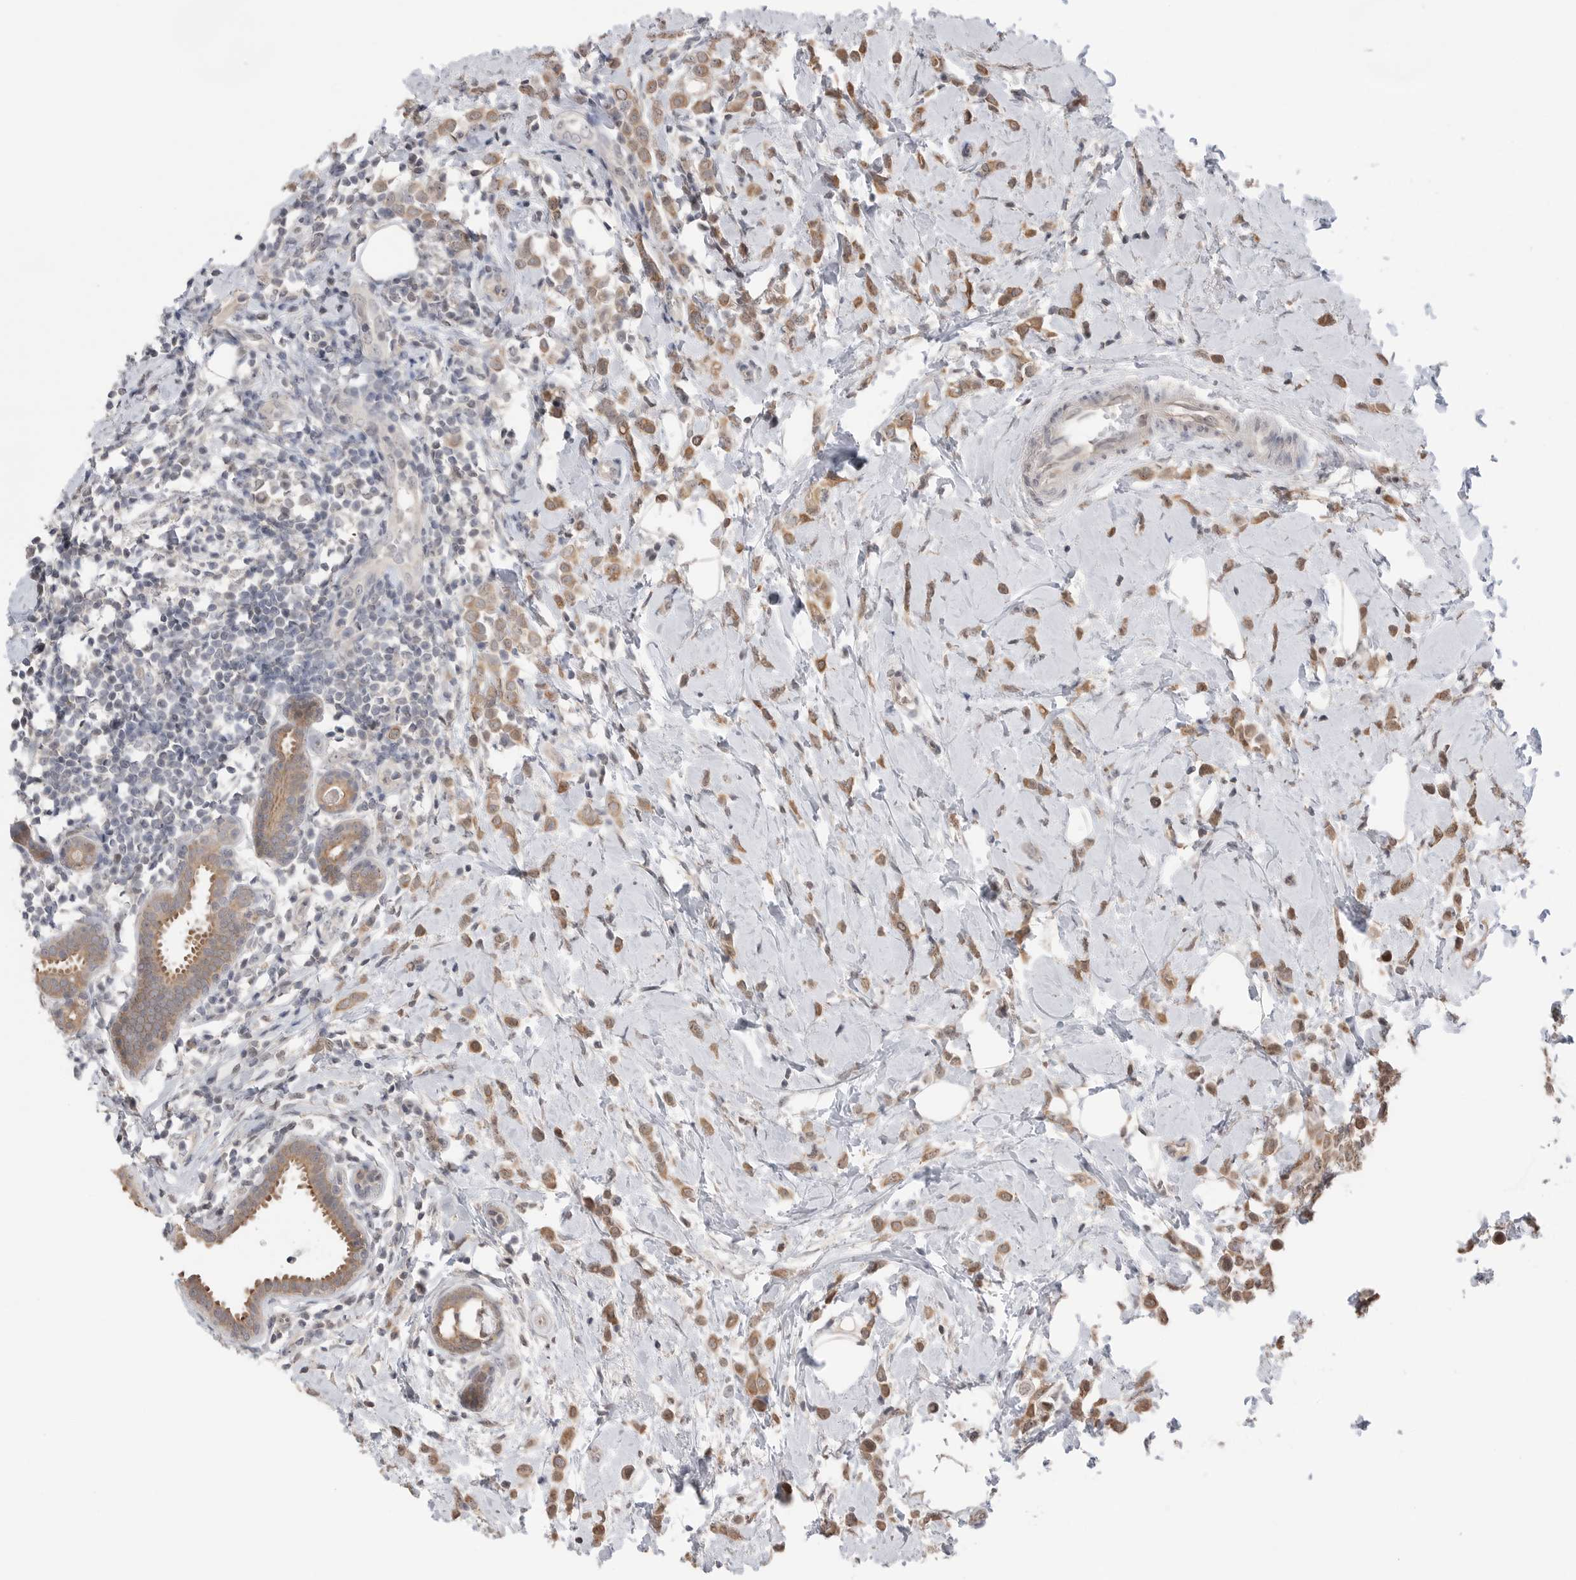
{"staining": {"intensity": "moderate", "quantity": ">75%", "location": "cytoplasmic/membranous"}, "tissue": "breast cancer", "cell_type": "Tumor cells", "image_type": "cancer", "snomed": [{"axis": "morphology", "description": "Lobular carcinoma"}, {"axis": "topography", "description": "Breast"}], "caption": "Breast lobular carcinoma stained with IHC displays moderate cytoplasmic/membranous staining in approximately >75% of tumor cells.", "gene": "PEAK1", "patient": {"sex": "female", "age": 47}}